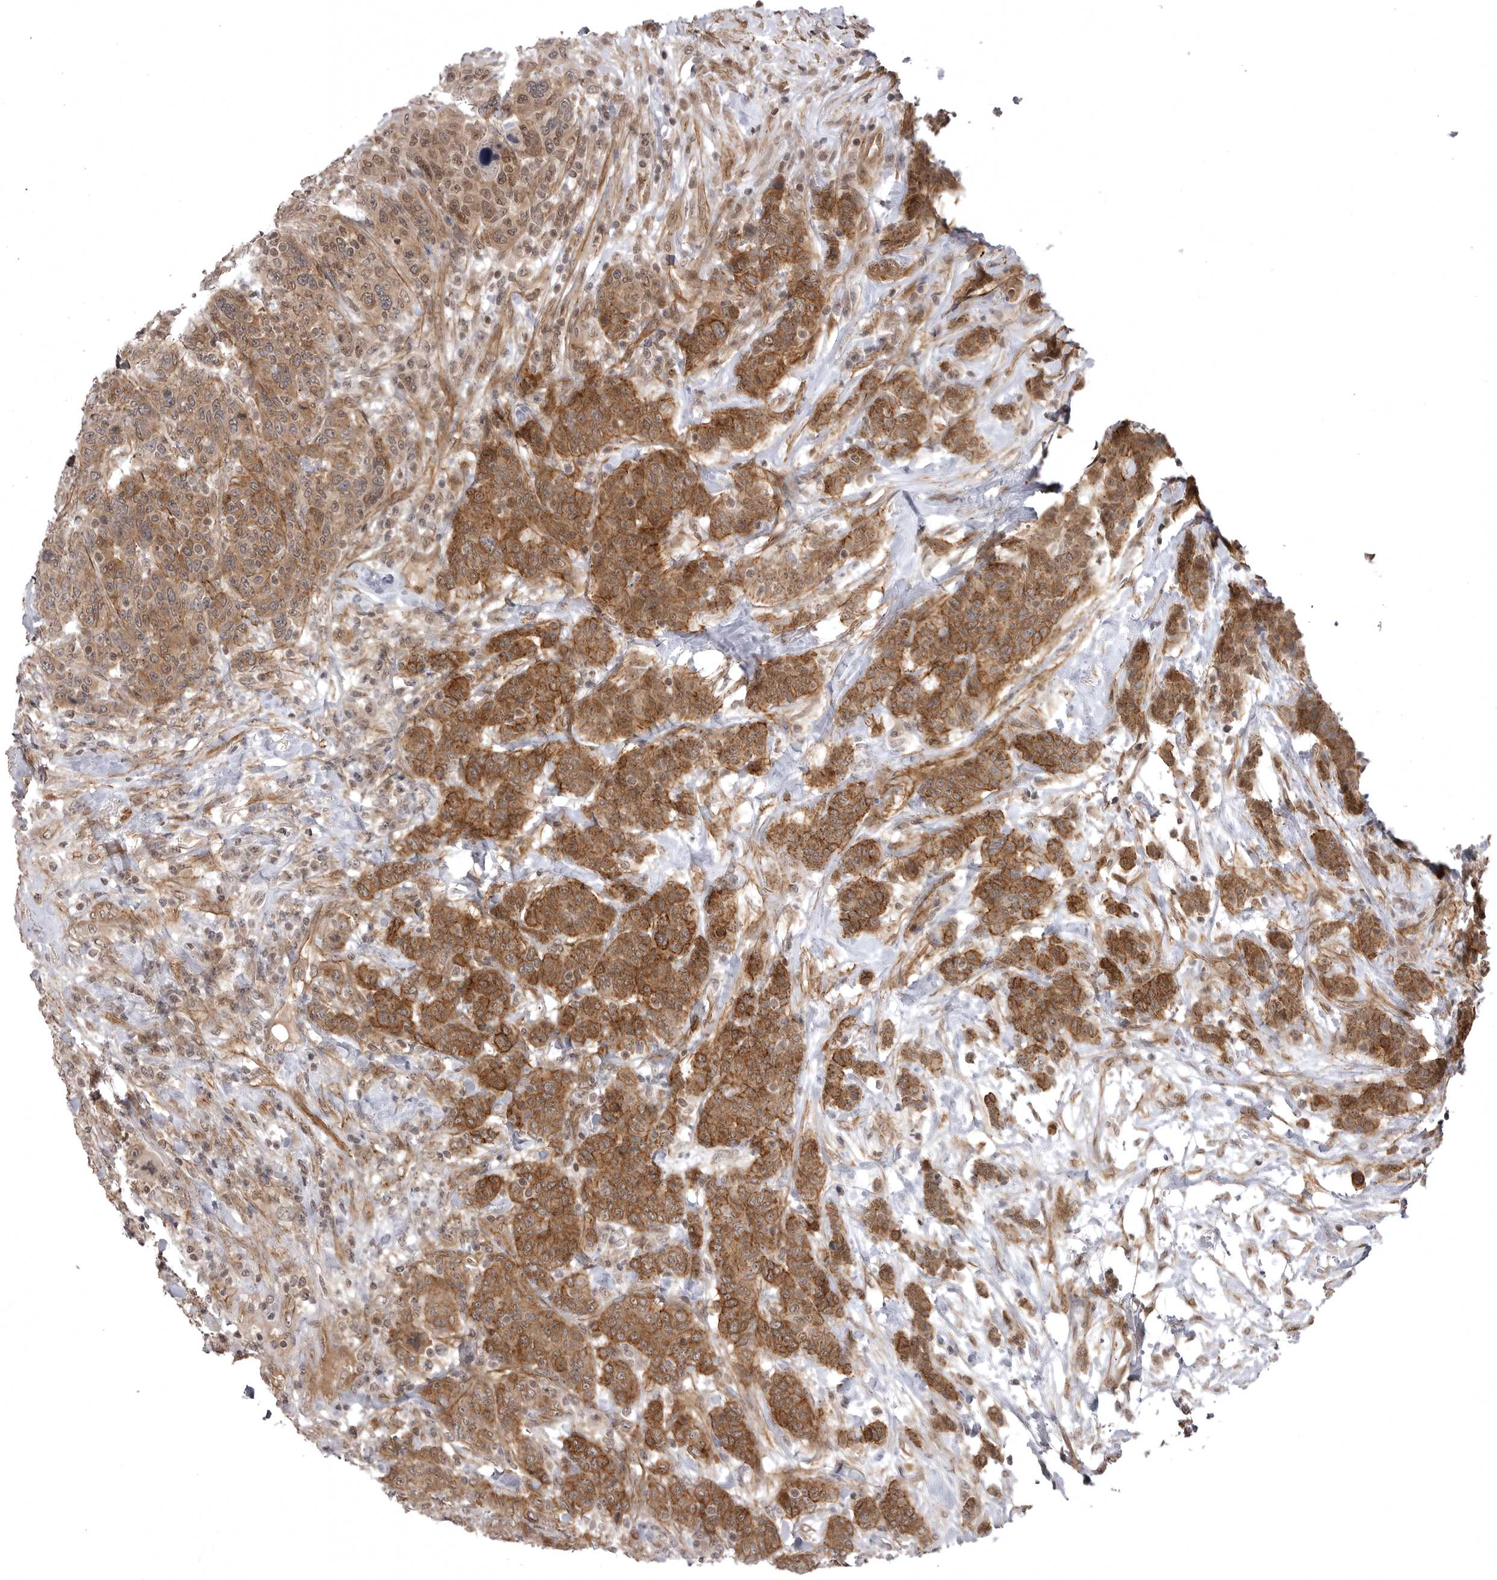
{"staining": {"intensity": "moderate", "quantity": ">75%", "location": "cytoplasmic/membranous"}, "tissue": "breast cancer", "cell_type": "Tumor cells", "image_type": "cancer", "snomed": [{"axis": "morphology", "description": "Duct carcinoma"}, {"axis": "topography", "description": "Breast"}], "caption": "A medium amount of moderate cytoplasmic/membranous staining is appreciated in about >75% of tumor cells in breast cancer (intraductal carcinoma) tissue.", "gene": "SORBS1", "patient": {"sex": "female", "age": 37}}